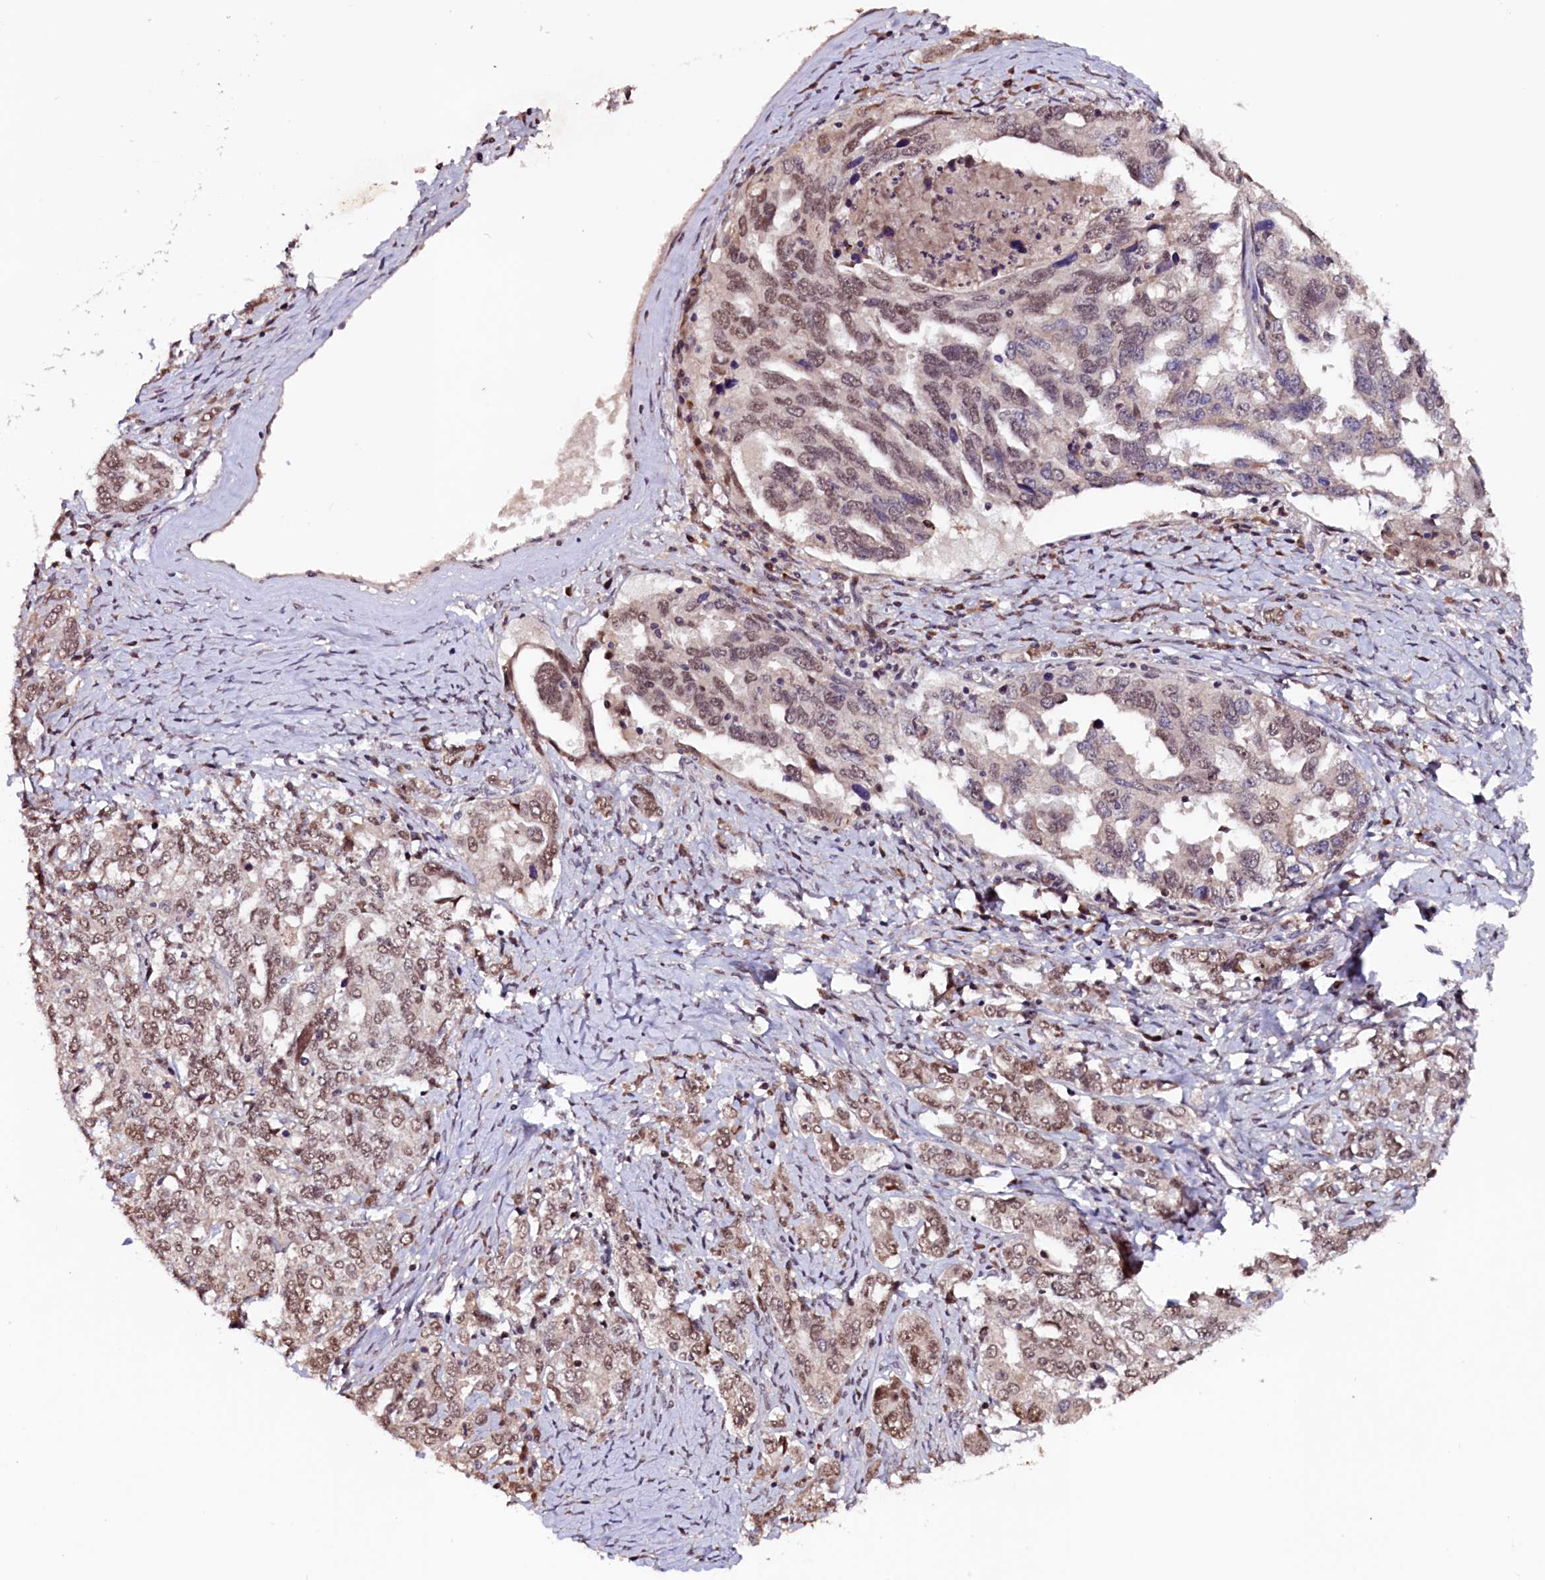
{"staining": {"intensity": "moderate", "quantity": ">75%", "location": "nuclear"}, "tissue": "ovarian cancer", "cell_type": "Tumor cells", "image_type": "cancer", "snomed": [{"axis": "morphology", "description": "Carcinoma, endometroid"}, {"axis": "topography", "description": "Ovary"}], "caption": "A photomicrograph of human endometroid carcinoma (ovarian) stained for a protein exhibits moderate nuclear brown staining in tumor cells.", "gene": "RNMT", "patient": {"sex": "female", "age": 62}}